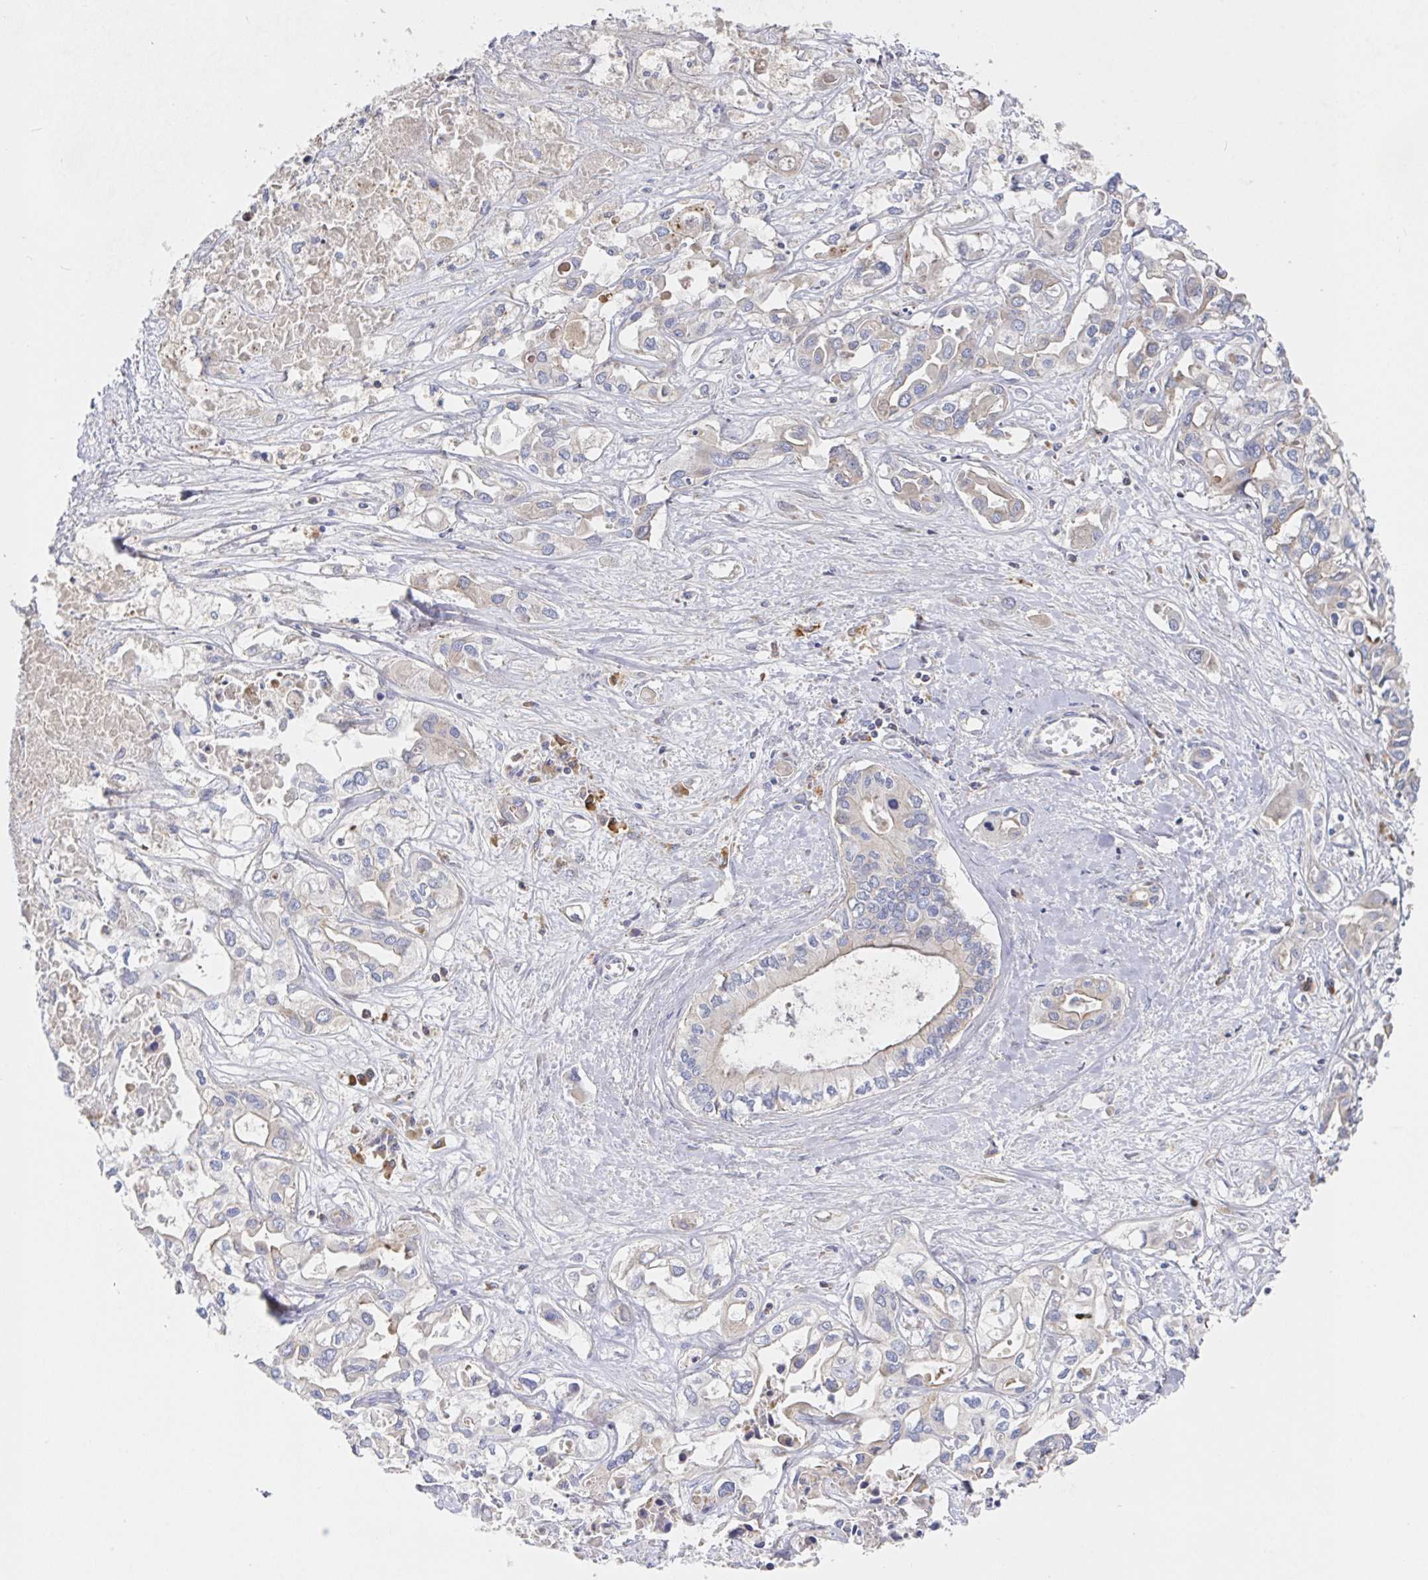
{"staining": {"intensity": "weak", "quantity": "<25%", "location": "cytoplasmic/membranous"}, "tissue": "liver cancer", "cell_type": "Tumor cells", "image_type": "cancer", "snomed": [{"axis": "morphology", "description": "Cholangiocarcinoma"}, {"axis": "topography", "description": "Liver"}], "caption": "Protein analysis of liver cholangiocarcinoma shows no significant positivity in tumor cells.", "gene": "IRAK2", "patient": {"sex": "female", "age": 64}}